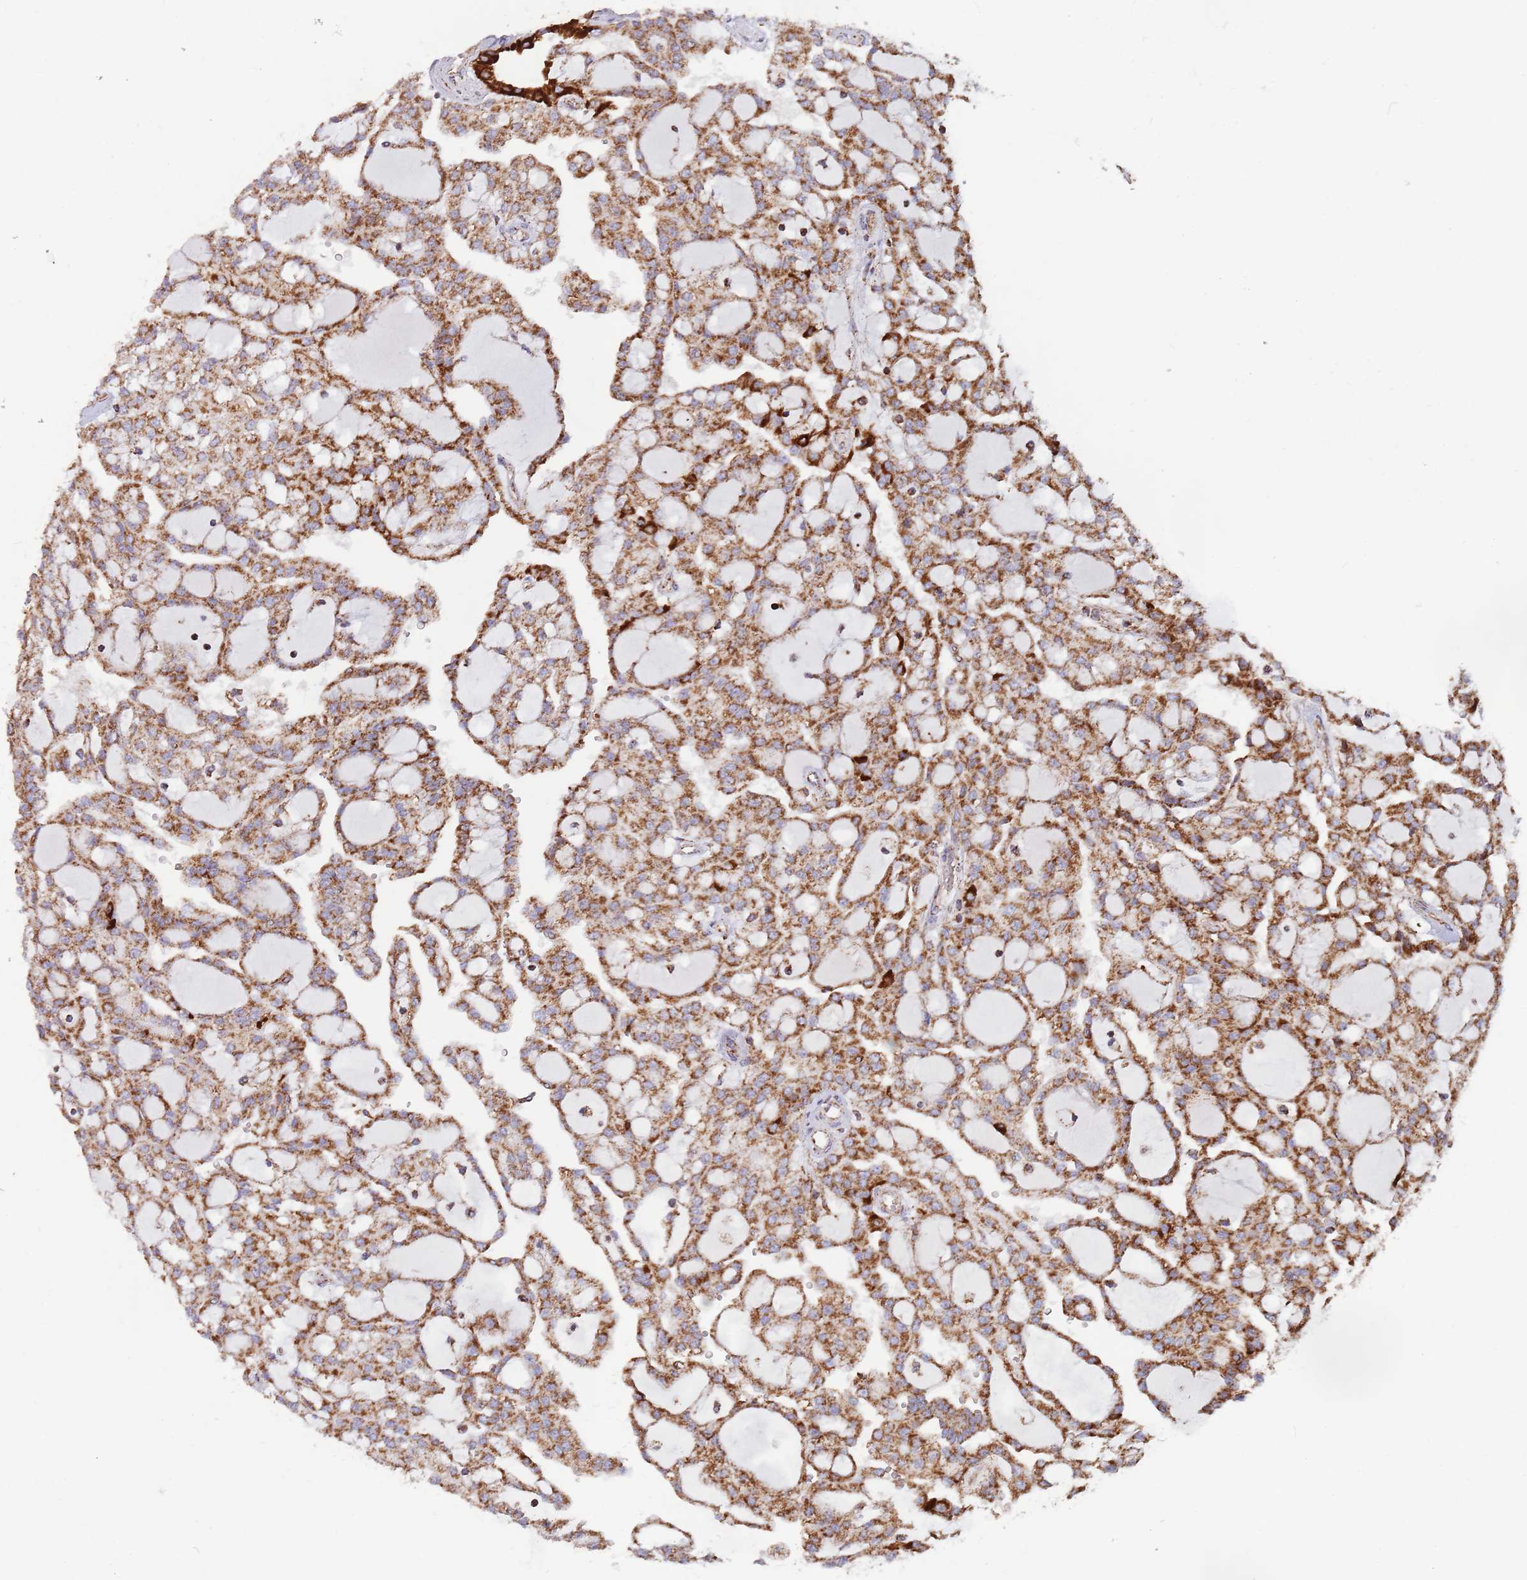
{"staining": {"intensity": "strong", "quantity": ">75%", "location": "cytoplasmic/membranous"}, "tissue": "renal cancer", "cell_type": "Tumor cells", "image_type": "cancer", "snomed": [{"axis": "morphology", "description": "Adenocarcinoma, NOS"}, {"axis": "topography", "description": "Kidney"}], "caption": "Renal cancer (adenocarcinoma) was stained to show a protein in brown. There is high levels of strong cytoplasmic/membranous positivity in approximately >75% of tumor cells. Immunohistochemistry stains the protein of interest in brown and the nuclei are stained blue.", "gene": "ATP5PD", "patient": {"sex": "male", "age": 63}}